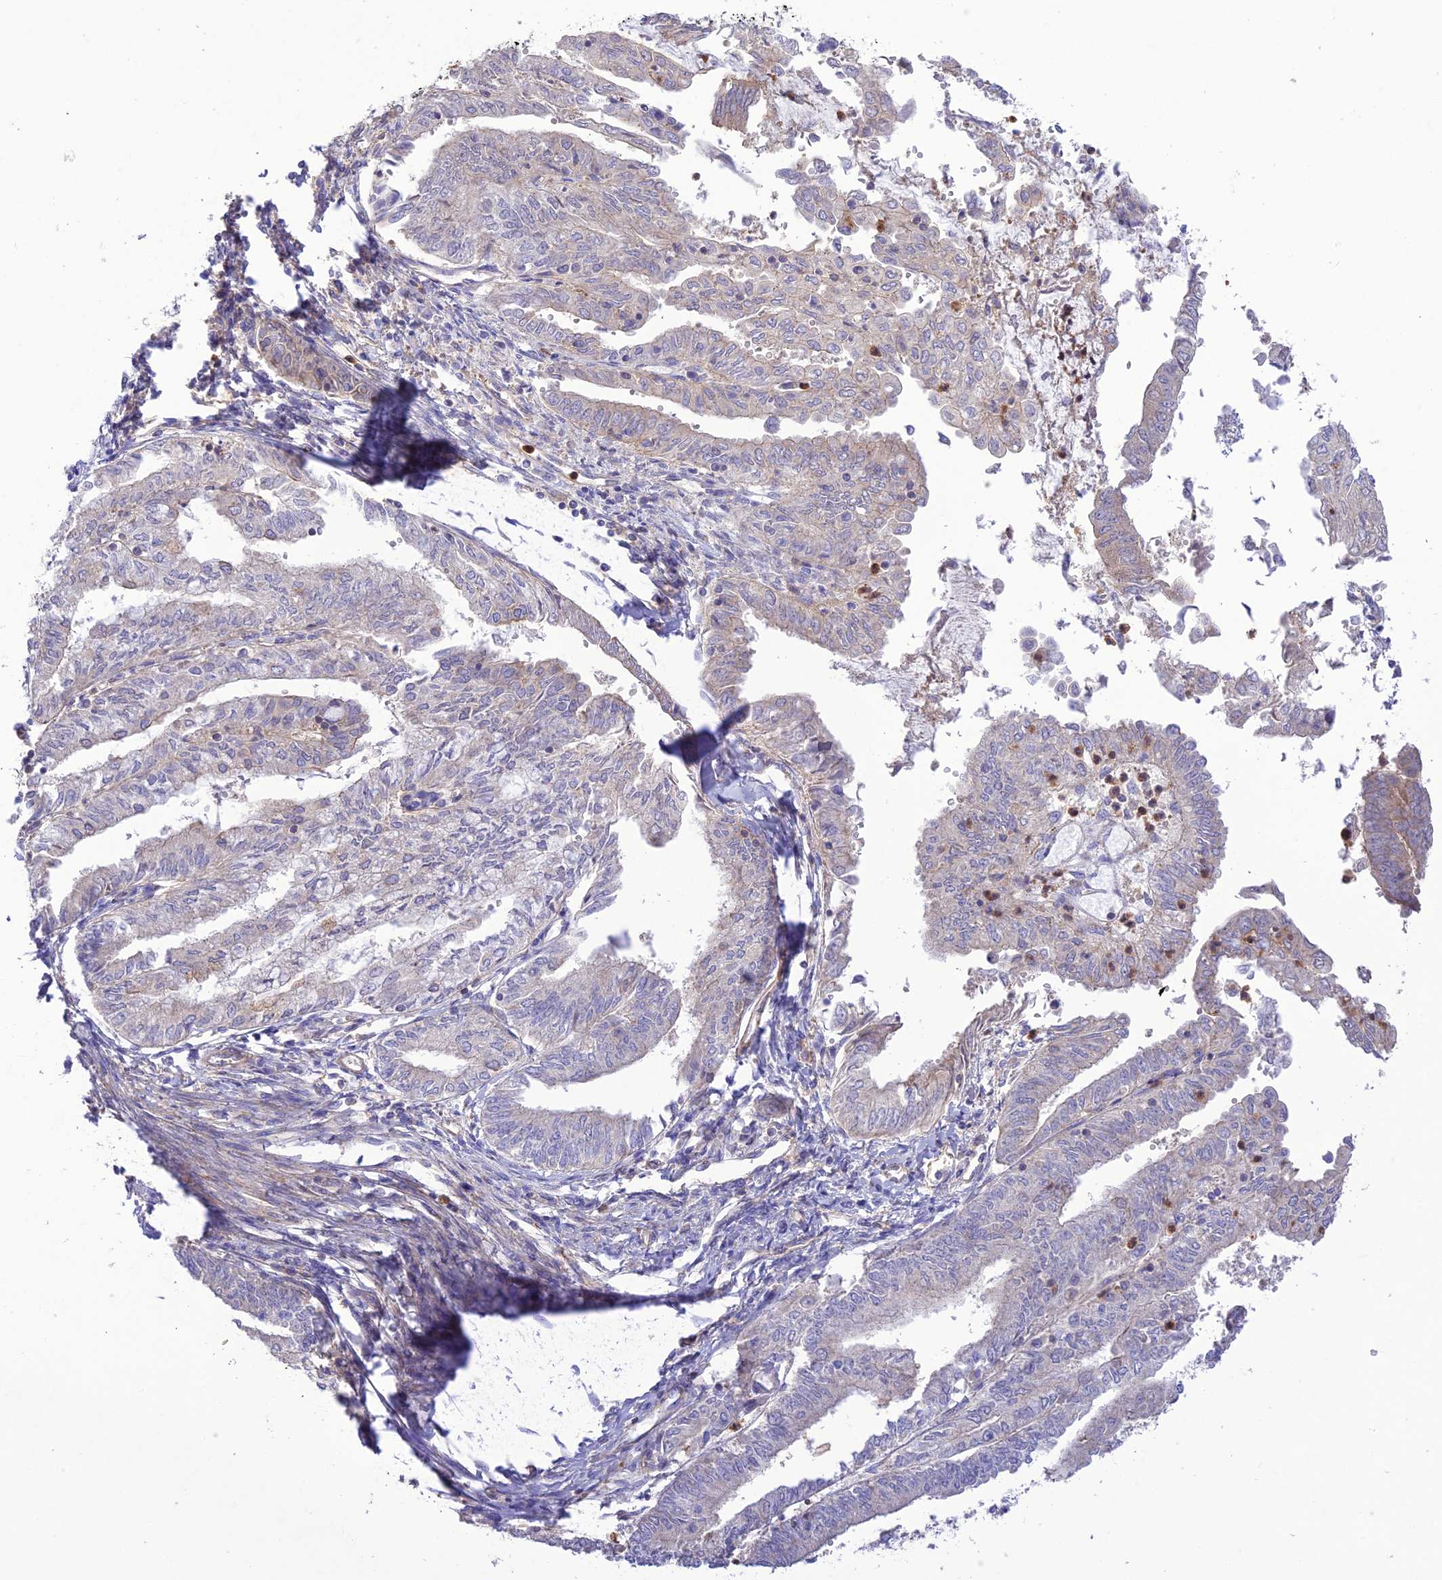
{"staining": {"intensity": "negative", "quantity": "none", "location": "none"}, "tissue": "endometrial cancer", "cell_type": "Tumor cells", "image_type": "cancer", "snomed": [{"axis": "morphology", "description": "Adenocarcinoma, NOS"}, {"axis": "topography", "description": "Endometrium"}], "caption": "Image shows no significant protein positivity in tumor cells of endometrial cancer.", "gene": "FCHSD1", "patient": {"sex": "female", "age": 66}}